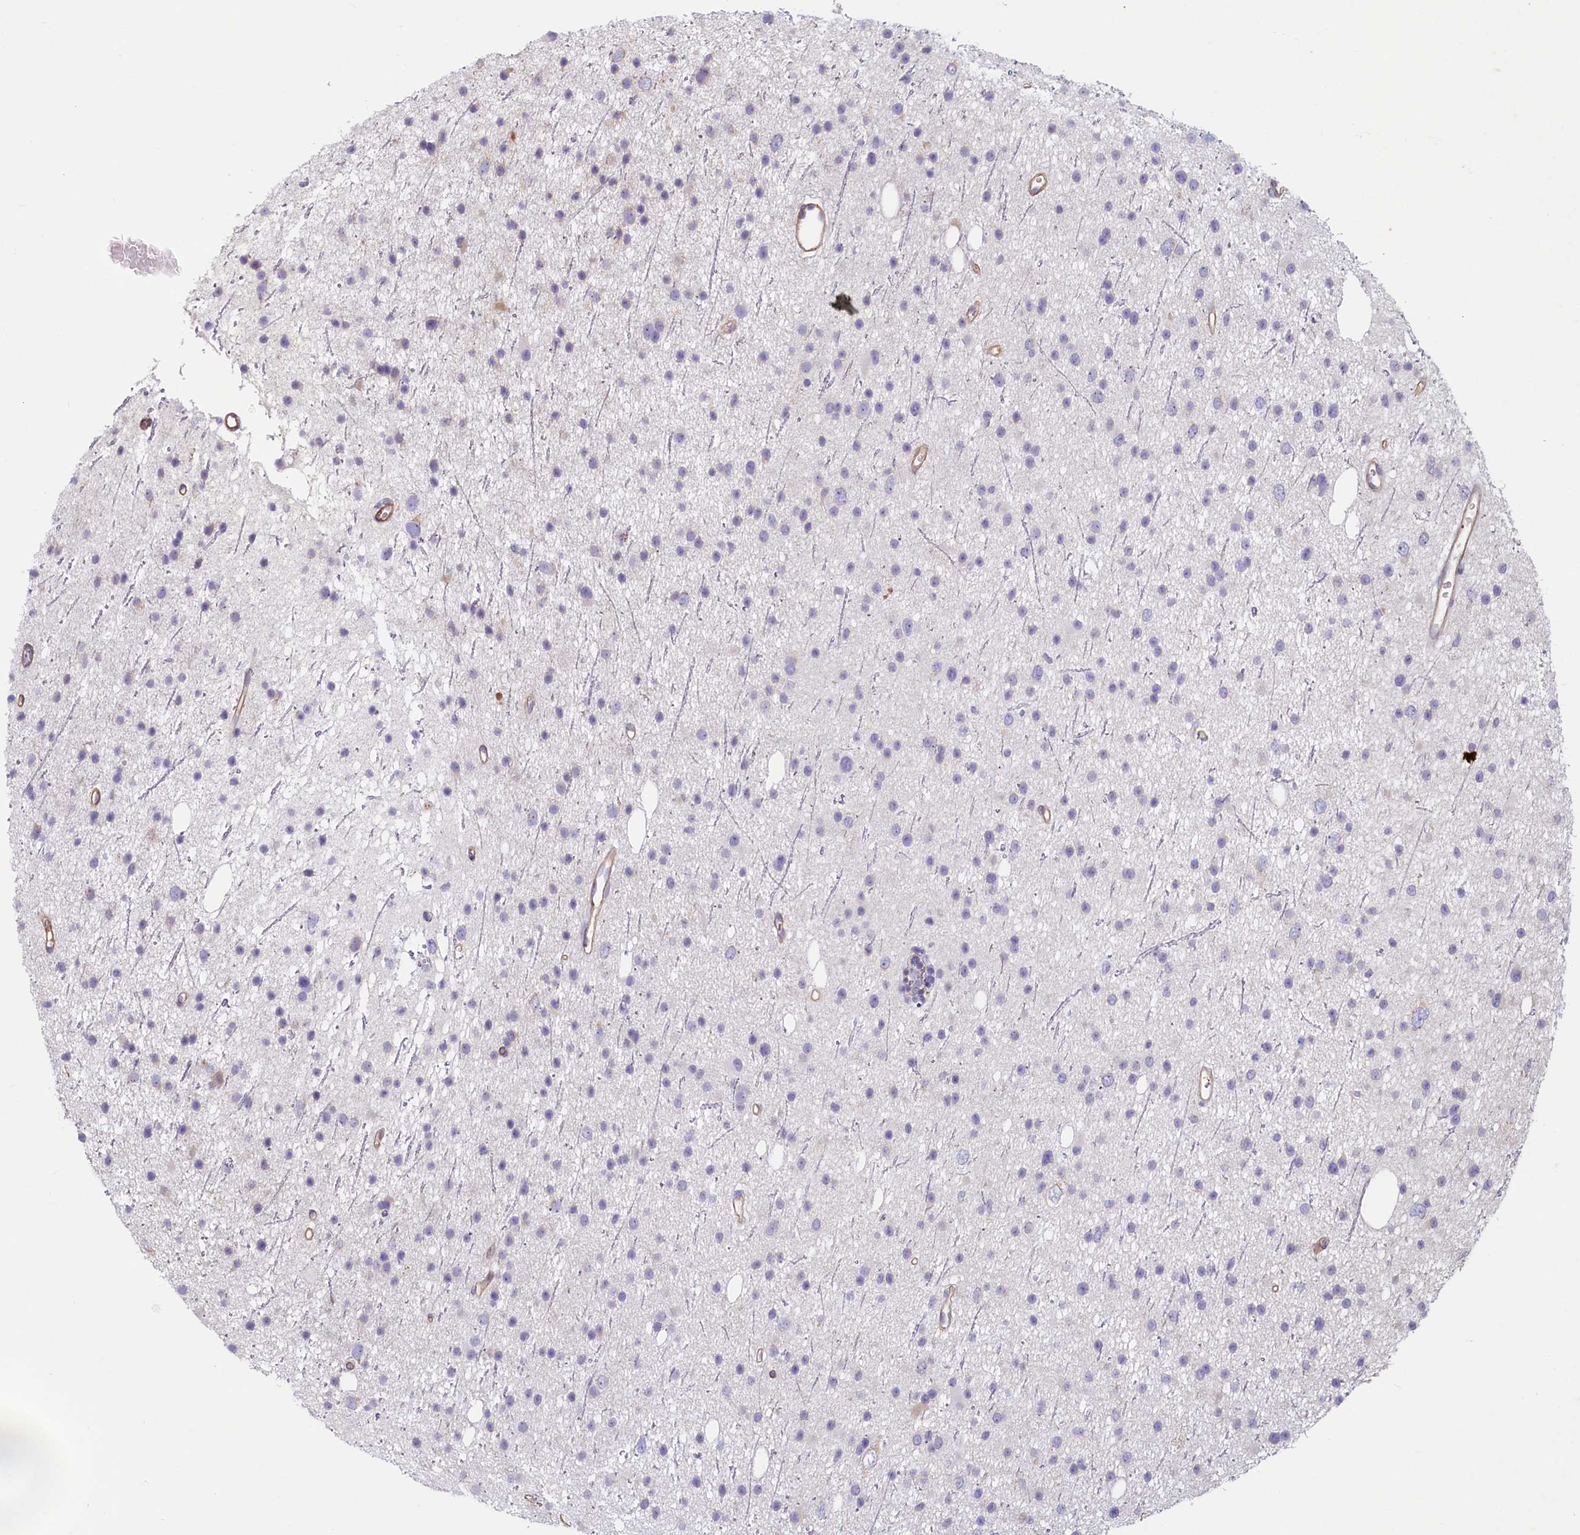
{"staining": {"intensity": "negative", "quantity": "none", "location": "none"}, "tissue": "glioma", "cell_type": "Tumor cells", "image_type": "cancer", "snomed": [{"axis": "morphology", "description": "Glioma, malignant, Low grade"}, {"axis": "topography", "description": "Cerebral cortex"}], "caption": "A micrograph of glioma stained for a protein displays no brown staining in tumor cells.", "gene": "LMOD3", "patient": {"sex": "female", "age": 39}}